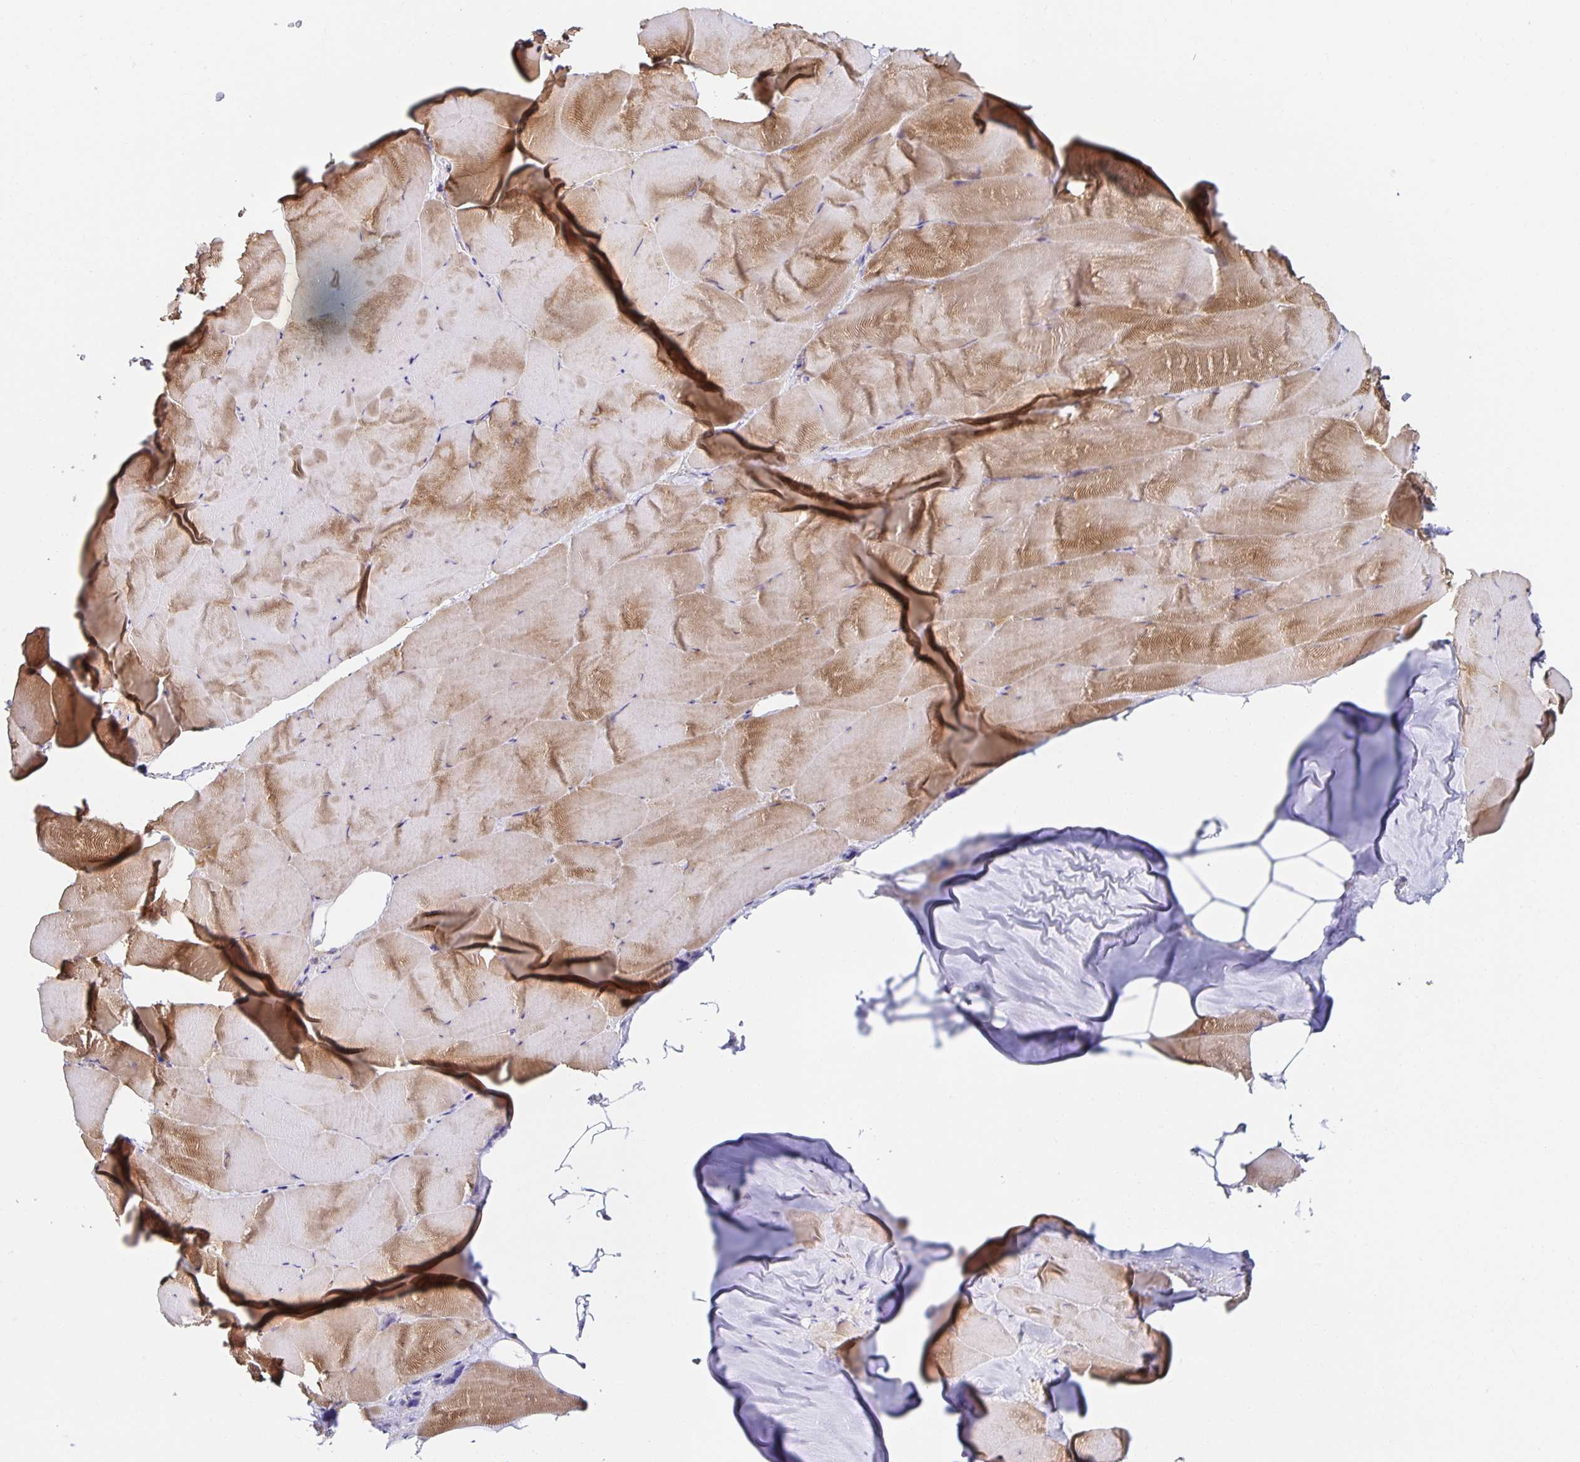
{"staining": {"intensity": "moderate", "quantity": "25%-75%", "location": "cytoplasmic/membranous"}, "tissue": "skeletal muscle", "cell_type": "Myocytes", "image_type": "normal", "snomed": [{"axis": "morphology", "description": "Normal tissue, NOS"}, {"axis": "topography", "description": "Skeletal muscle"}], "caption": "Immunohistochemistry photomicrograph of unremarkable skeletal muscle stained for a protein (brown), which displays medium levels of moderate cytoplasmic/membranous positivity in approximately 25%-75% of myocytes.", "gene": "BAD", "patient": {"sex": "female", "age": 64}}